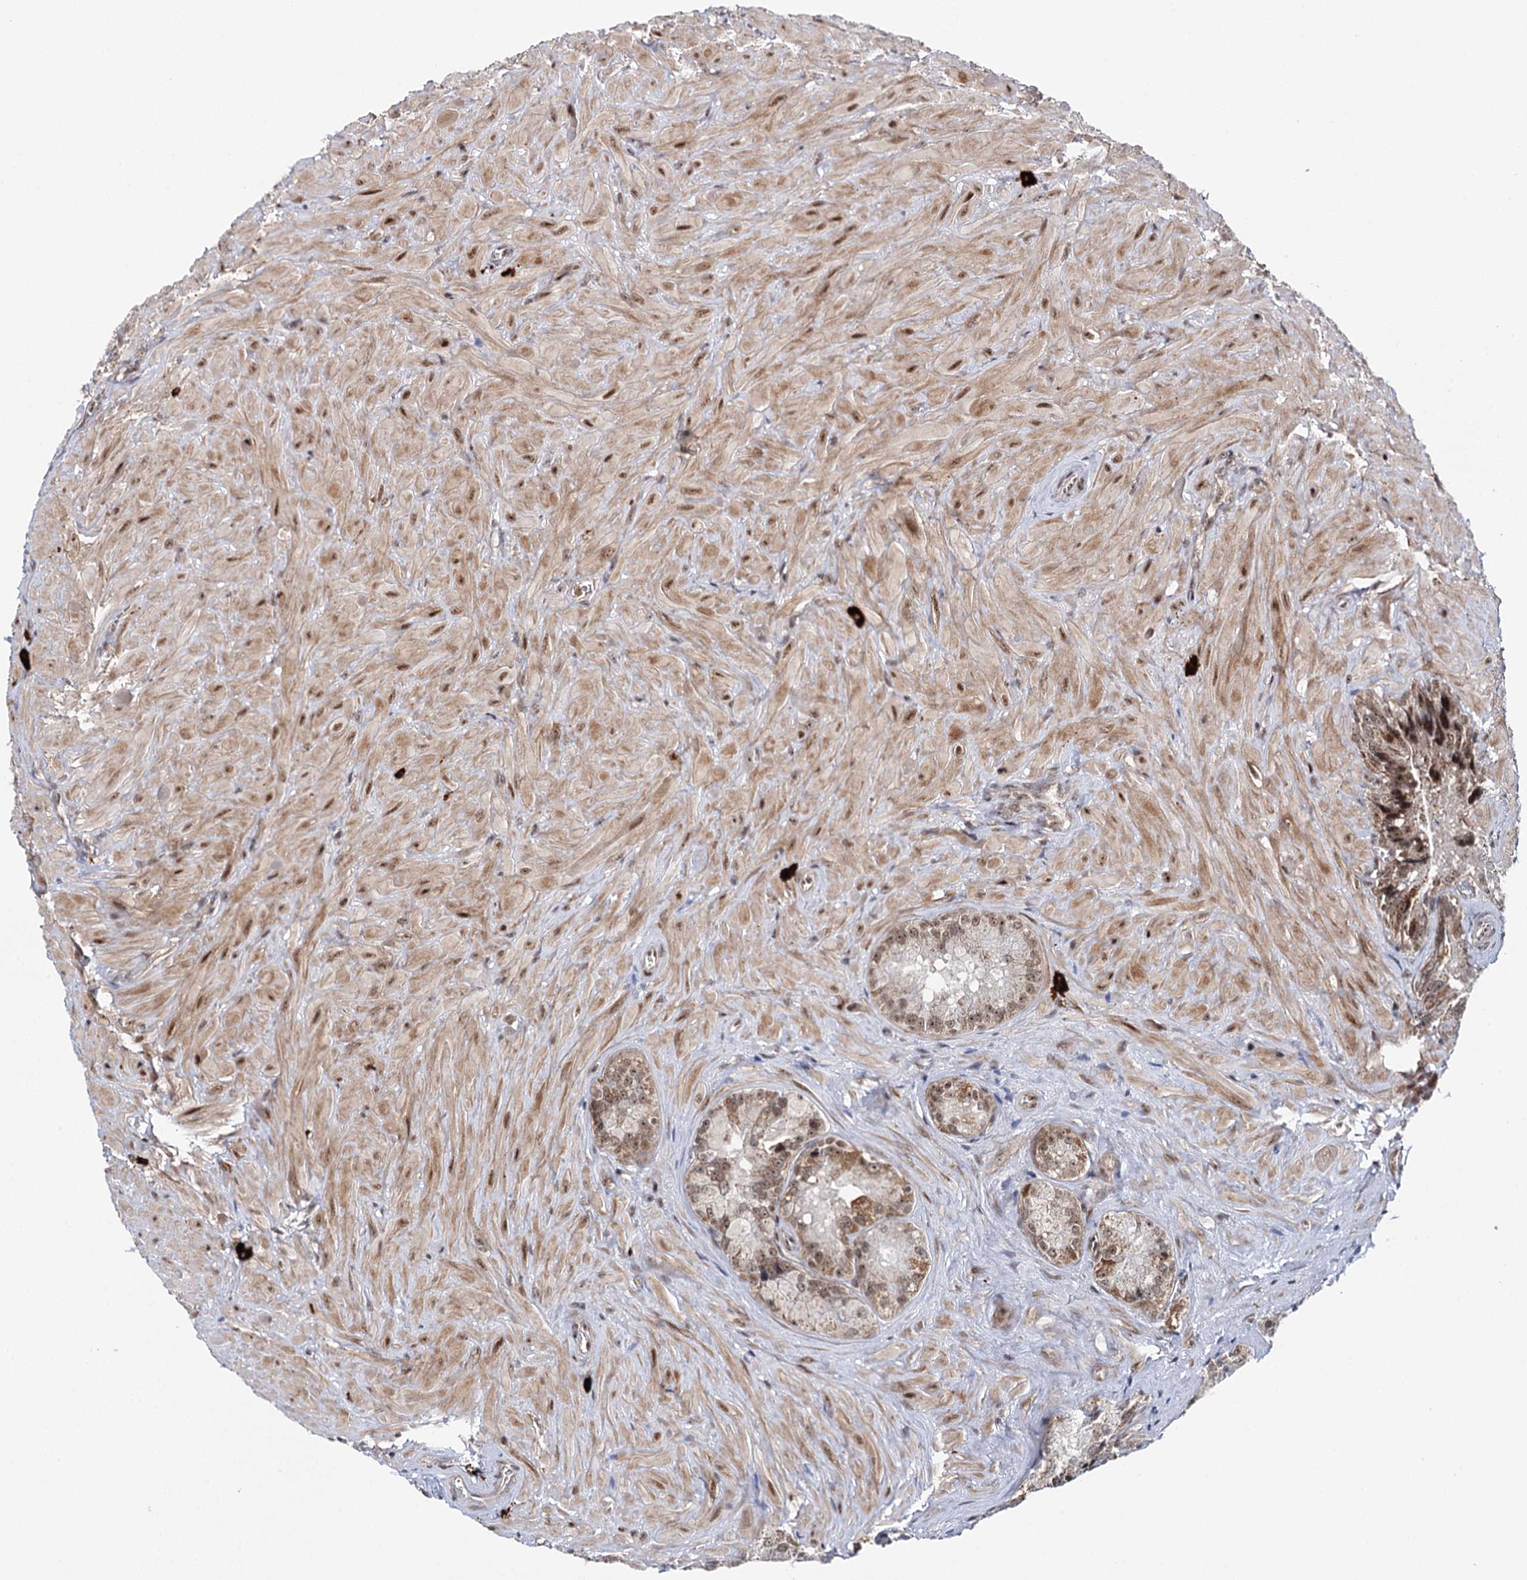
{"staining": {"intensity": "moderate", "quantity": ">75%", "location": "nuclear"}, "tissue": "seminal vesicle", "cell_type": "Glandular cells", "image_type": "normal", "snomed": [{"axis": "morphology", "description": "Normal tissue, NOS"}, {"axis": "topography", "description": "Seminal veicle"}], "caption": "Seminal vesicle stained with immunohistochemistry (IHC) demonstrates moderate nuclear positivity in approximately >75% of glandular cells.", "gene": "BUD13", "patient": {"sex": "male", "age": 62}}